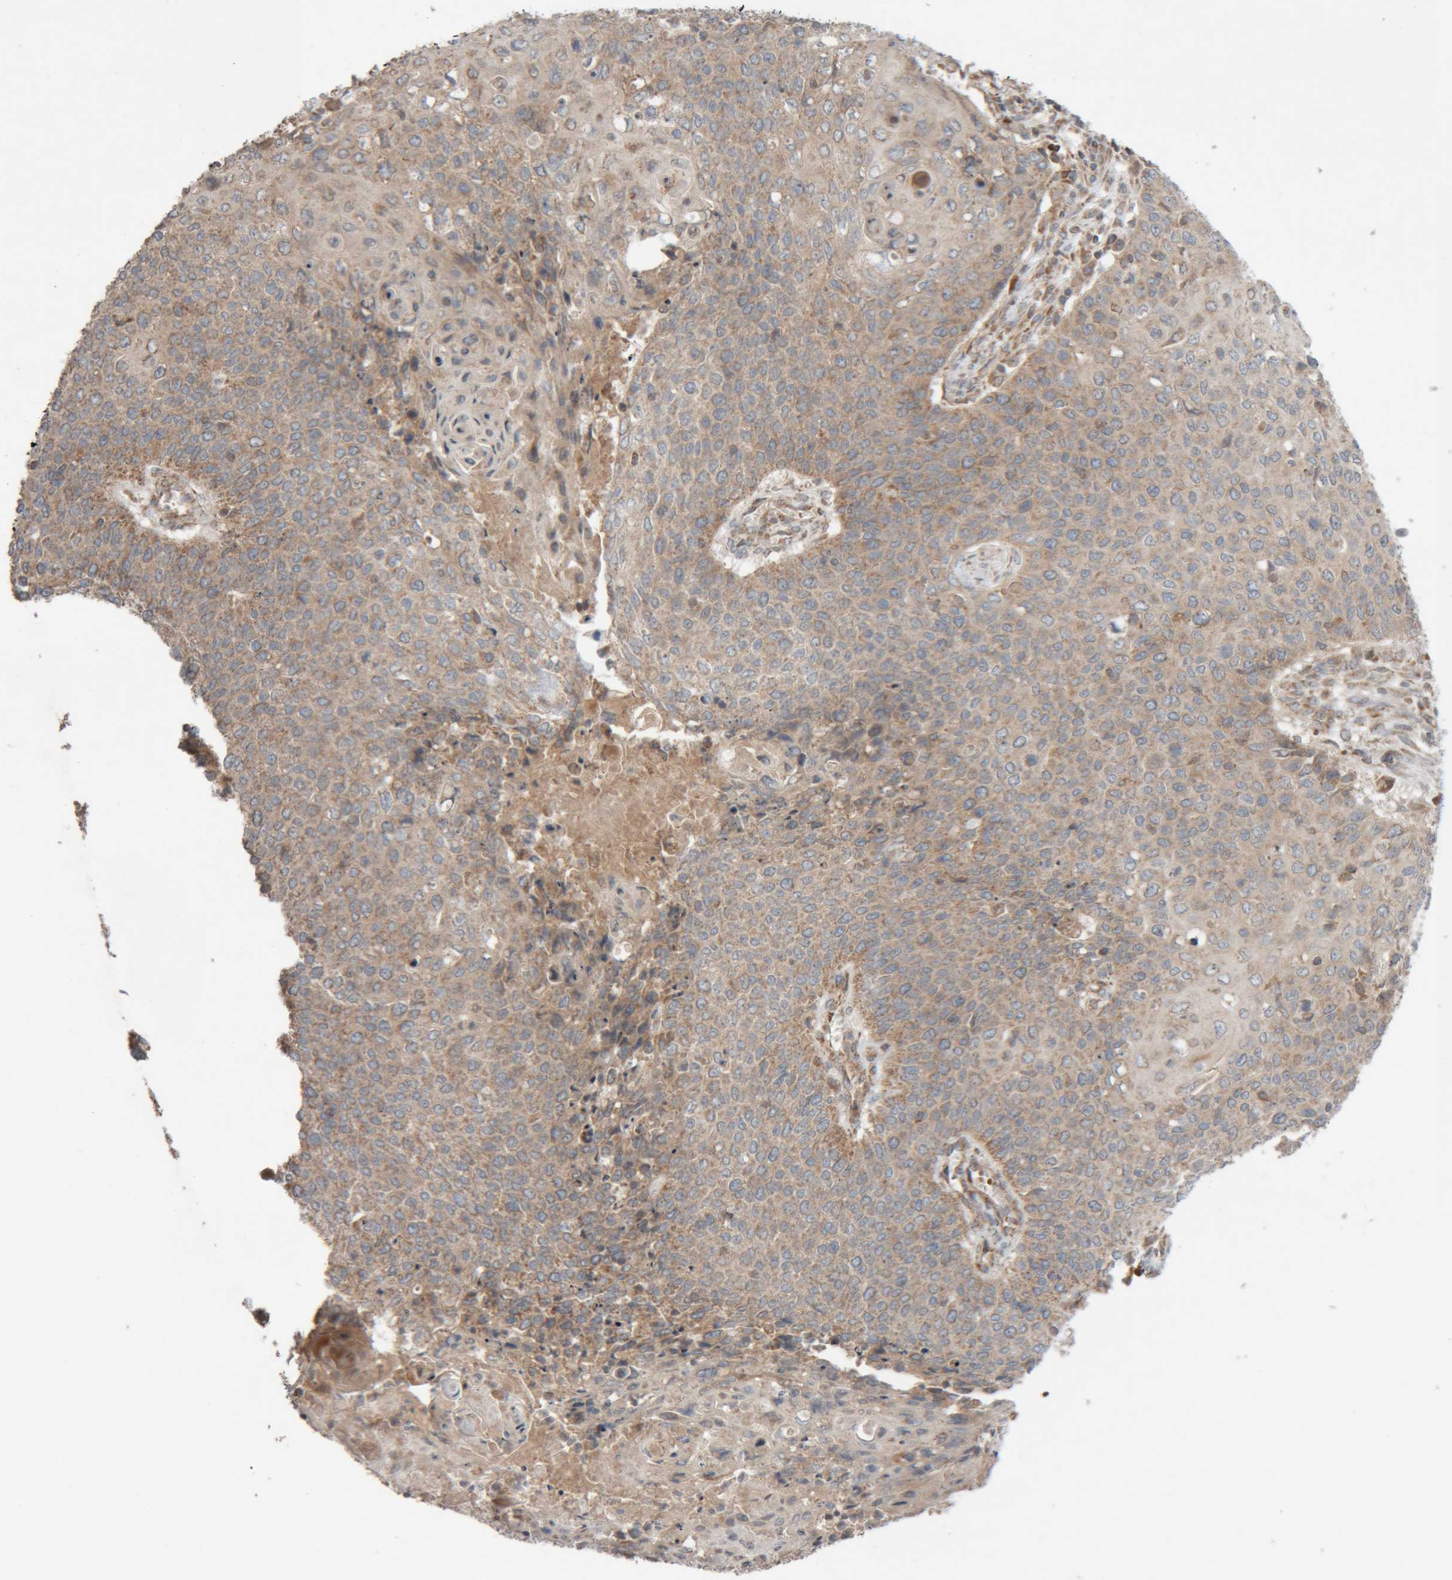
{"staining": {"intensity": "moderate", "quantity": "25%-75%", "location": "cytoplasmic/membranous"}, "tissue": "cervical cancer", "cell_type": "Tumor cells", "image_type": "cancer", "snomed": [{"axis": "morphology", "description": "Squamous cell carcinoma, NOS"}, {"axis": "topography", "description": "Cervix"}], "caption": "High-power microscopy captured an IHC image of cervical cancer, revealing moderate cytoplasmic/membranous positivity in approximately 25%-75% of tumor cells.", "gene": "KIF21B", "patient": {"sex": "female", "age": 39}}